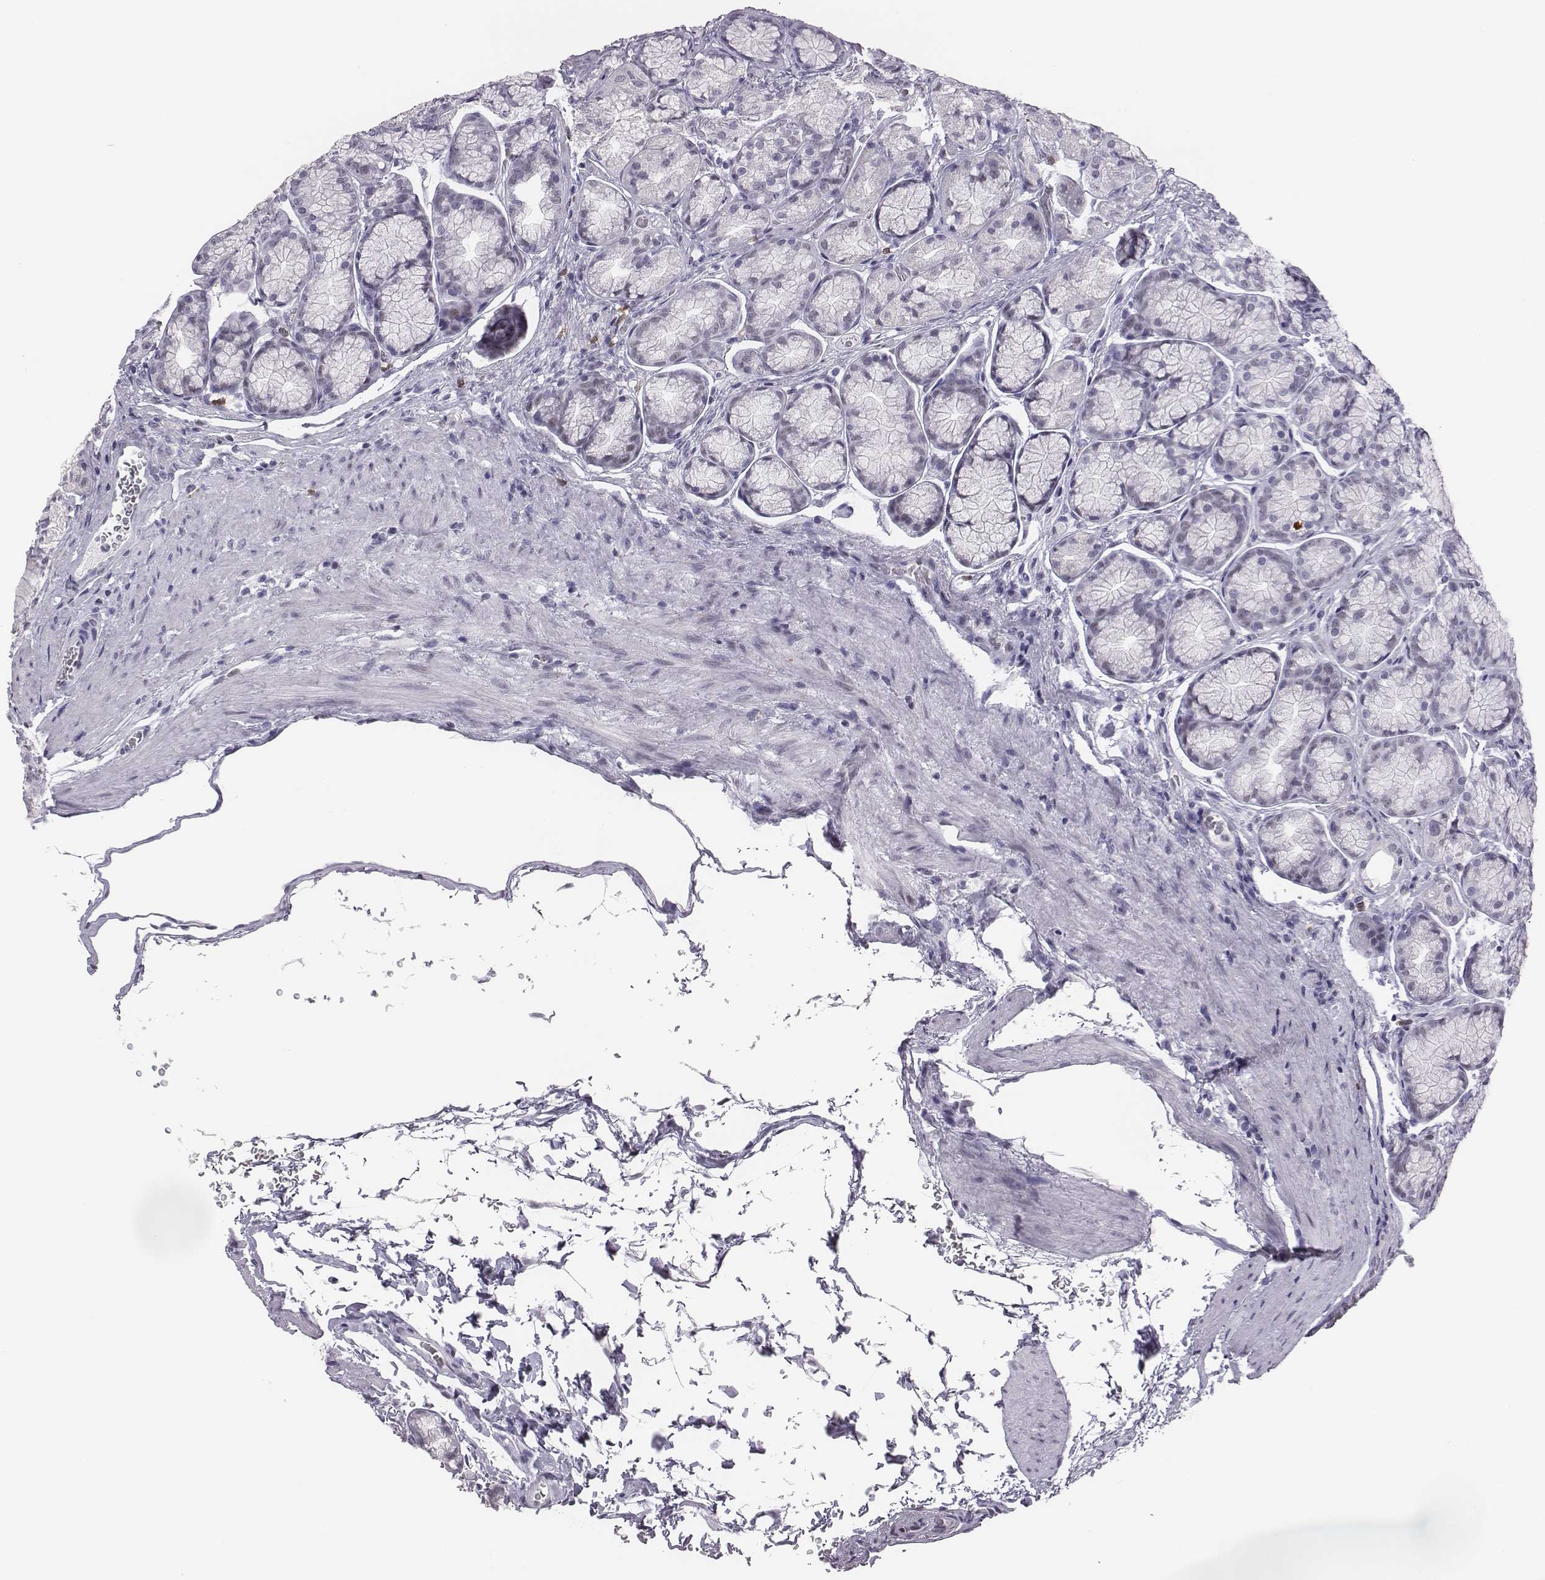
{"staining": {"intensity": "moderate", "quantity": "<25%", "location": "nuclear"}, "tissue": "stomach", "cell_type": "Glandular cells", "image_type": "normal", "snomed": [{"axis": "morphology", "description": "Normal tissue, NOS"}, {"axis": "morphology", "description": "Adenocarcinoma, NOS"}, {"axis": "morphology", "description": "Adenocarcinoma, High grade"}, {"axis": "topography", "description": "Stomach, upper"}, {"axis": "topography", "description": "Stomach"}], "caption": "Unremarkable stomach exhibits moderate nuclear expression in about <25% of glandular cells, visualized by immunohistochemistry. Using DAB (brown) and hematoxylin (blue) stains, captured at high magnification using brightfield microscopy.", "gene": "ACOD1", "patient": {"sex": "female", "age": 65}}